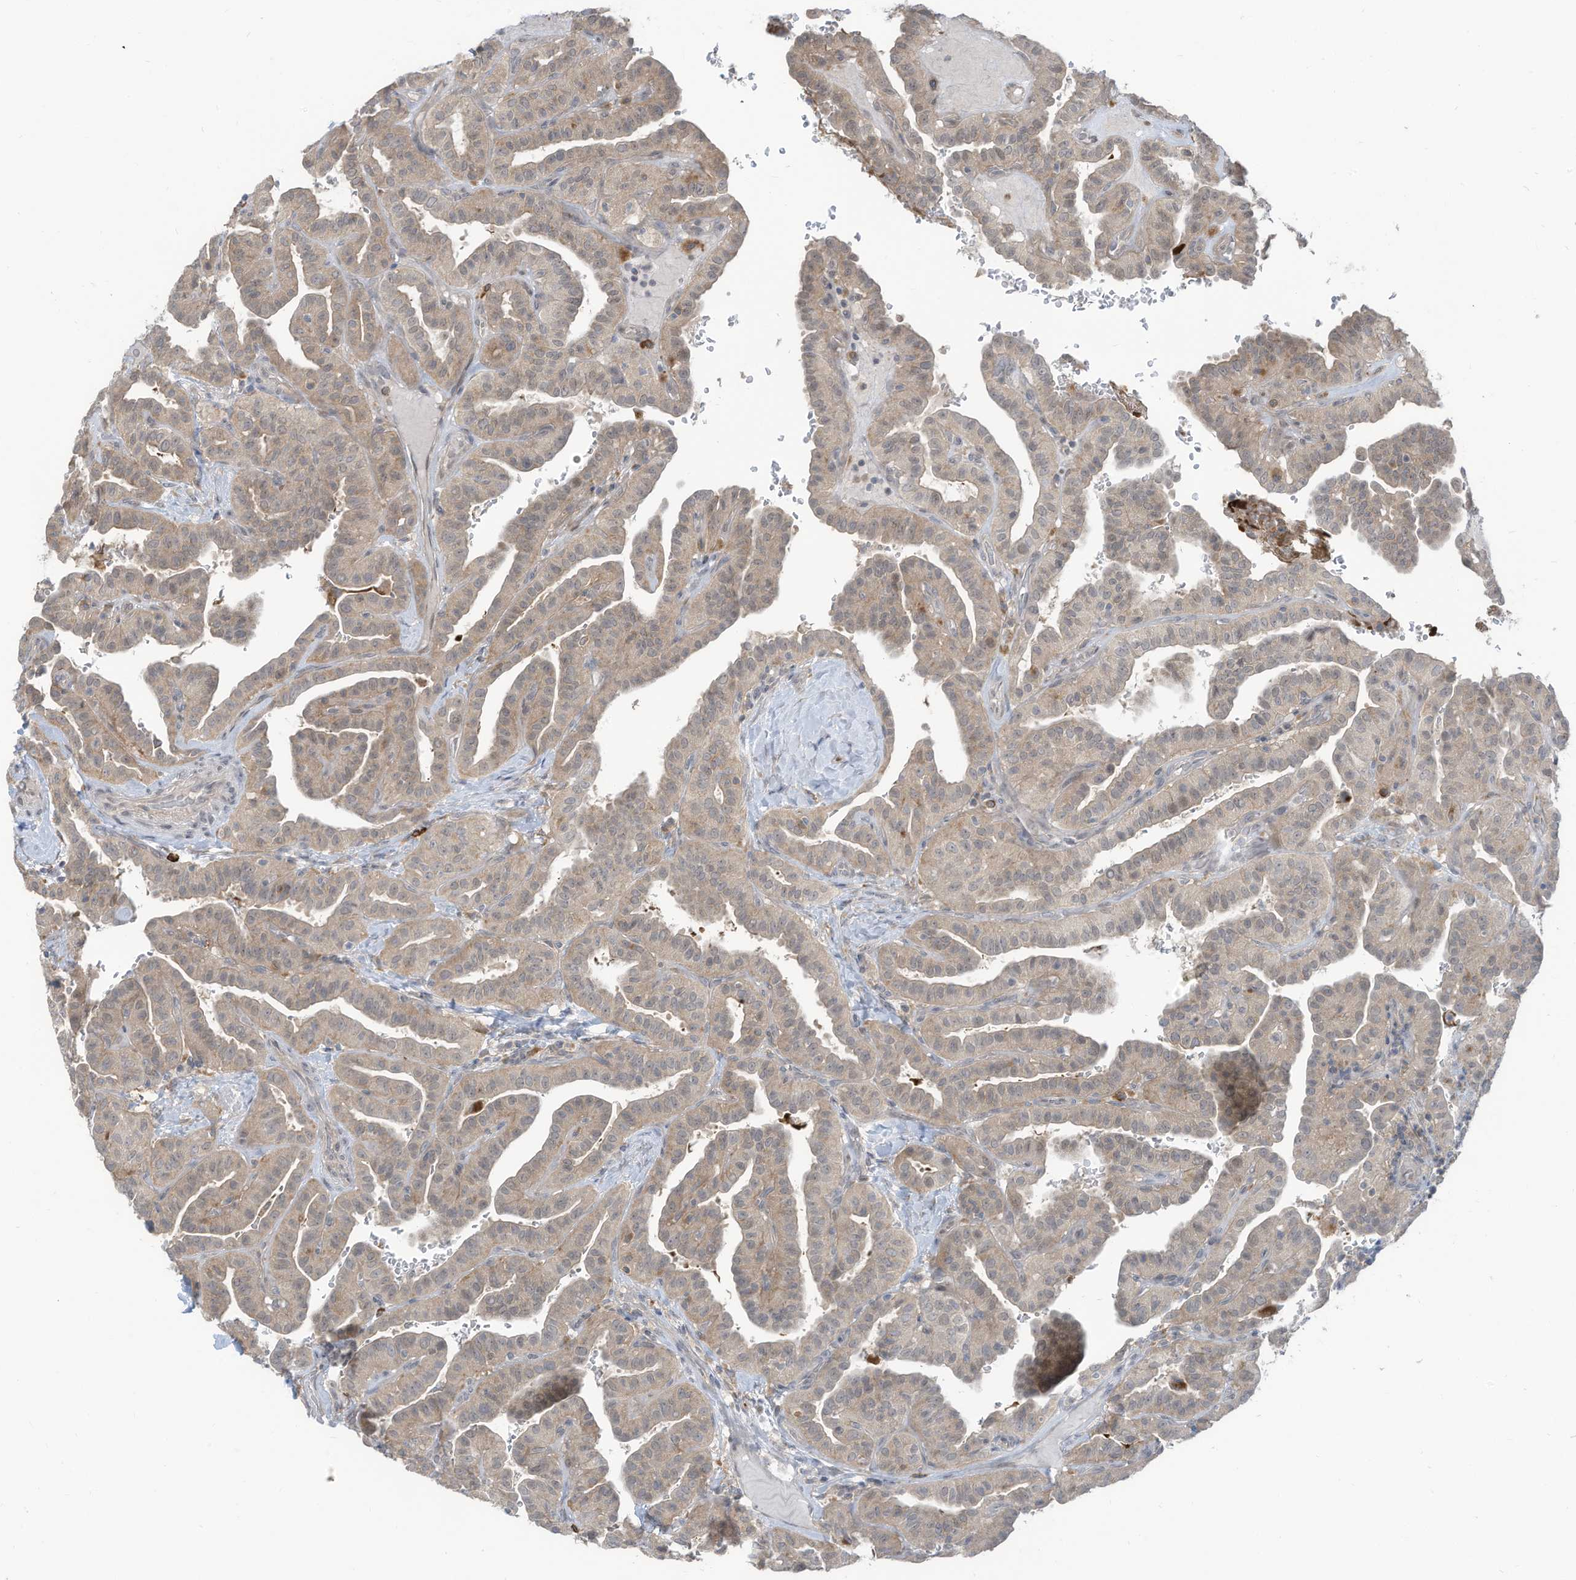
{"staining": {"intensity": "weak", "quantity": ">75%", "location": "cytoplasmic/membranous"}, "tissue": "thyroid cancer", "cell_type": "Tumor cells", "image_type": "cancer", "snomed": [{"axis": "morphology", "description": "Papillary adenocarcinoma, NOS"}, {"axis": "topography", "description": "Thyroid gland"}], "caption": "Papillary adenocarcinoma (thyroid) stained with a protein marker exhibits weak staining in tumor cells.", "gene": "DZIP3", "patient": {"sex": "male", "age": 77}}